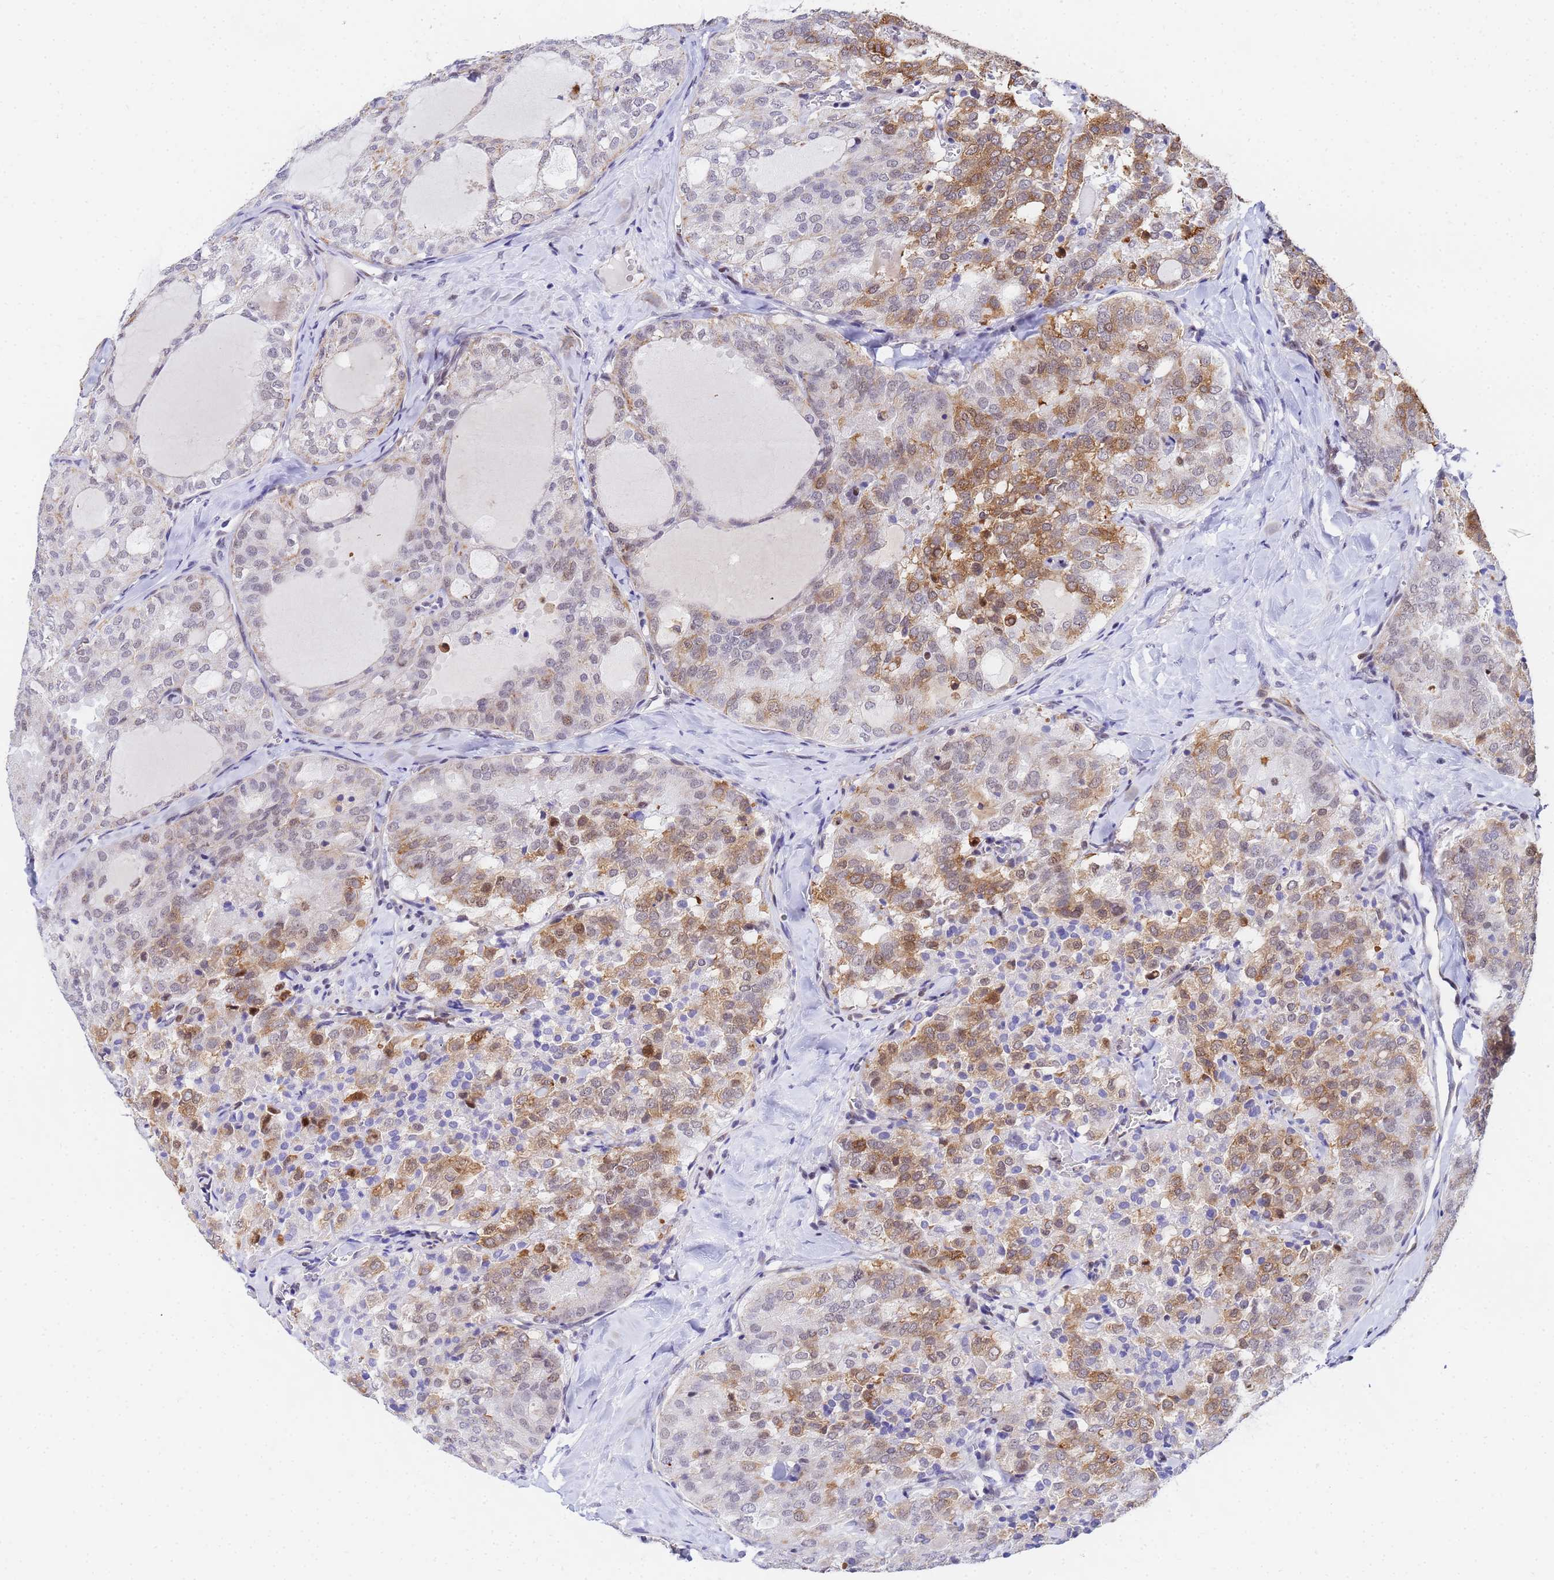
{"staining": {"intensity": "moderate", "quantity": "<25%", "location": "cytoplasmic/membranous"}, "tissue": "thyroid cancer", "cell_type": "Tumor cells", "image_type": "cancer", "snomed": [{"axis": "morphology", "description": "Follicular adenoma carcinoma, NOS"}, {"axis": "topography", "description": "Thyroid gland"}], "caption": "DAB immunohistochemical staining of follicular adenoma carcinoma (thyroid) reveals moderate cytoplasmic/membranous protein staining in about <25% of tumor cells. The staining was performed using DAB, with brown indicating positive protein expression. Nuclei are stained blue with hematoxylin.", "gene": "CKMT1A", "patient": {"sex": "male", "age": 75}}